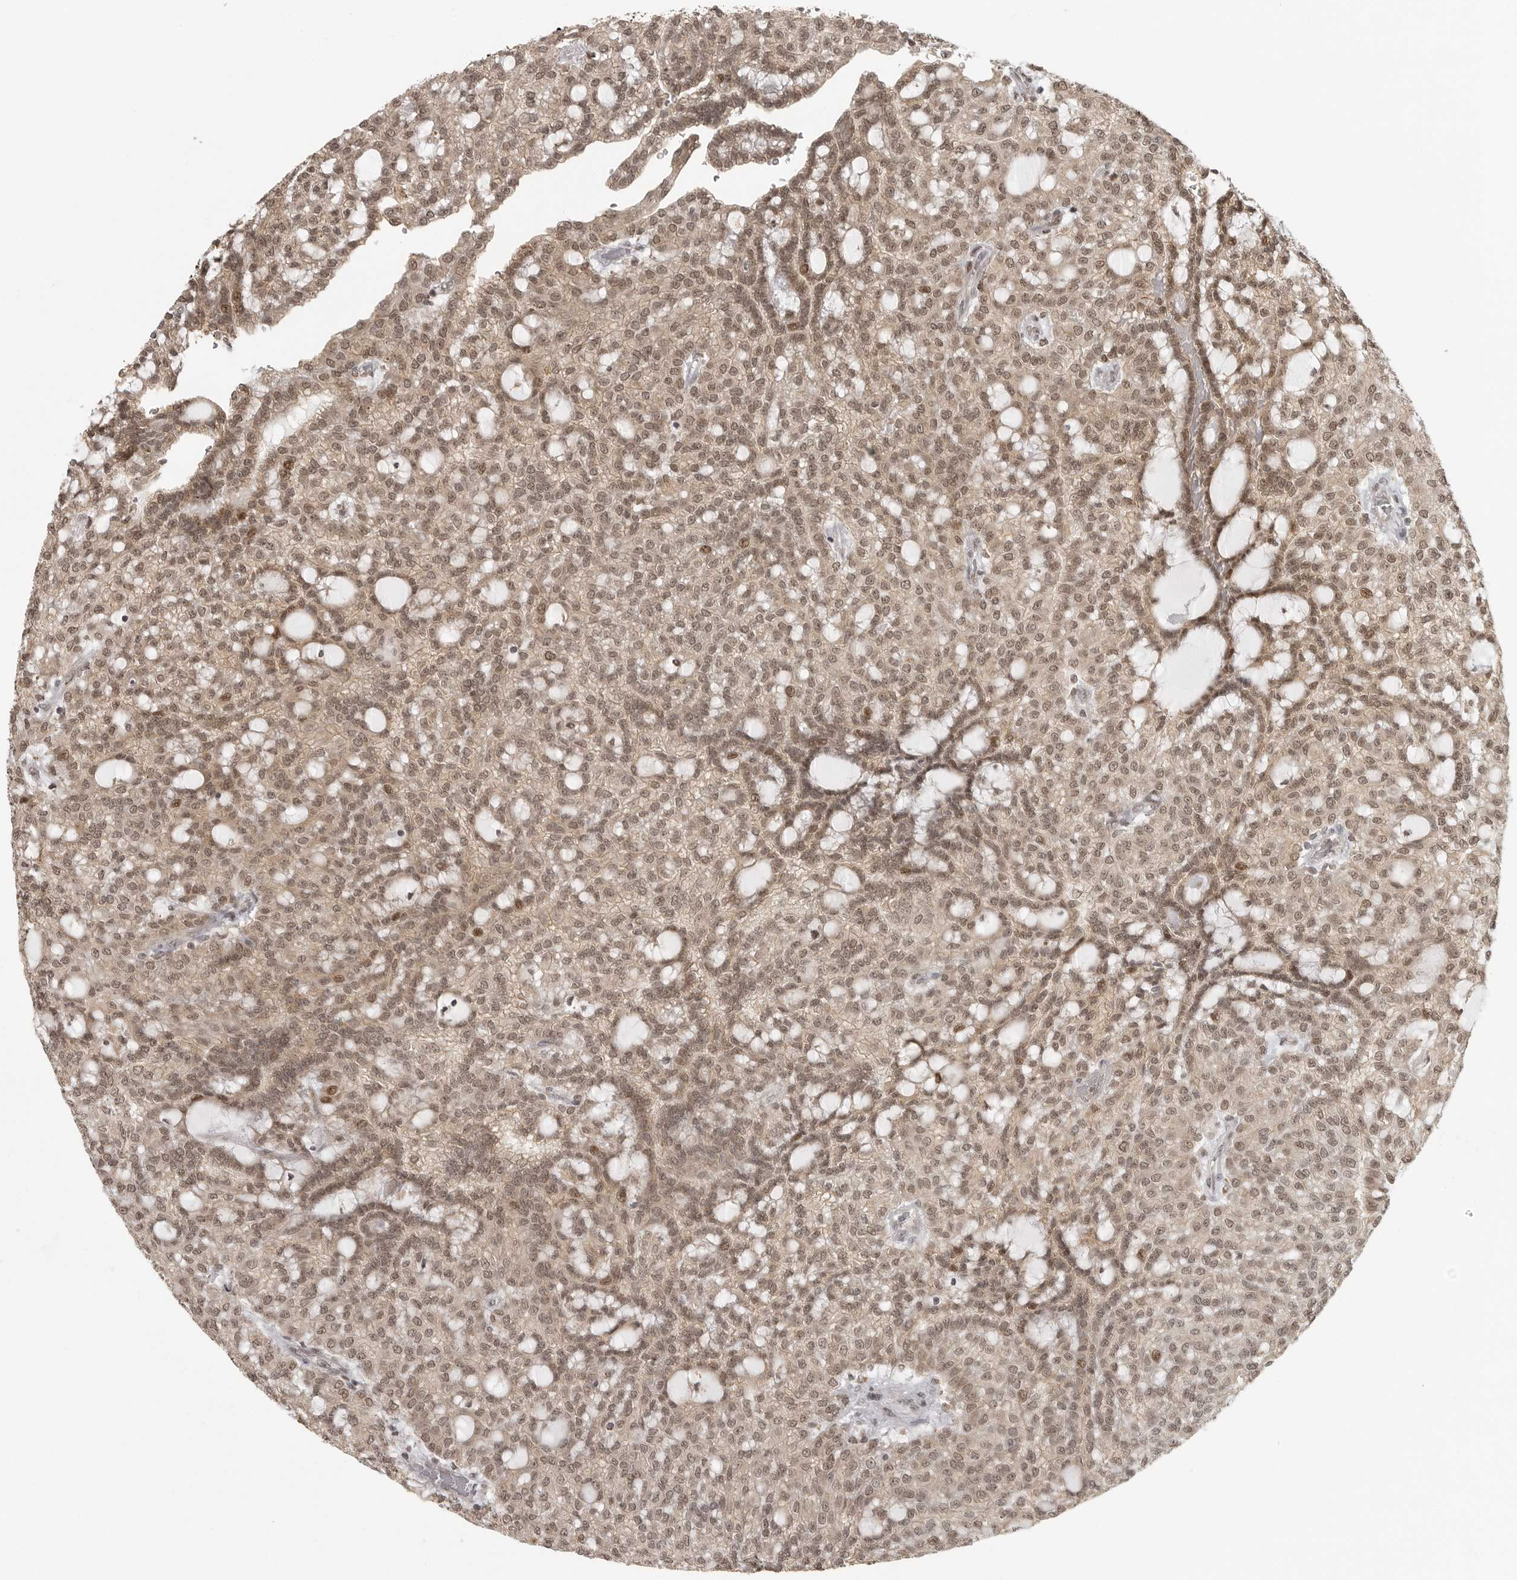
{"staining": {"intensity": "moderate", "quantity": ">75%", "location": "cytoplasmic/membranous,nuclear"}, "tissue": "renal cancer", "cell_type": "Tumor cells", "image_type": "cancer", "snomed": [{"axis": "morphology", "description": "Adenocarcinoma, NOS"}, {"axis": "topography", "description": "Kidney"}], "caption": "Immunohistochemistry photomicrograph of neoplastic tissue: renal cancer stained using immunohistochemistry (IHC) displays medium levels of moderate protein expression localized specifically in the cytoplasmic/membranous and nuclear of tumor cells, appearing as a cytoplasmic/membranous and nuclear brown color.", "gene": "ISG20L2", "patient": {"sex": "male", "age": 63}}